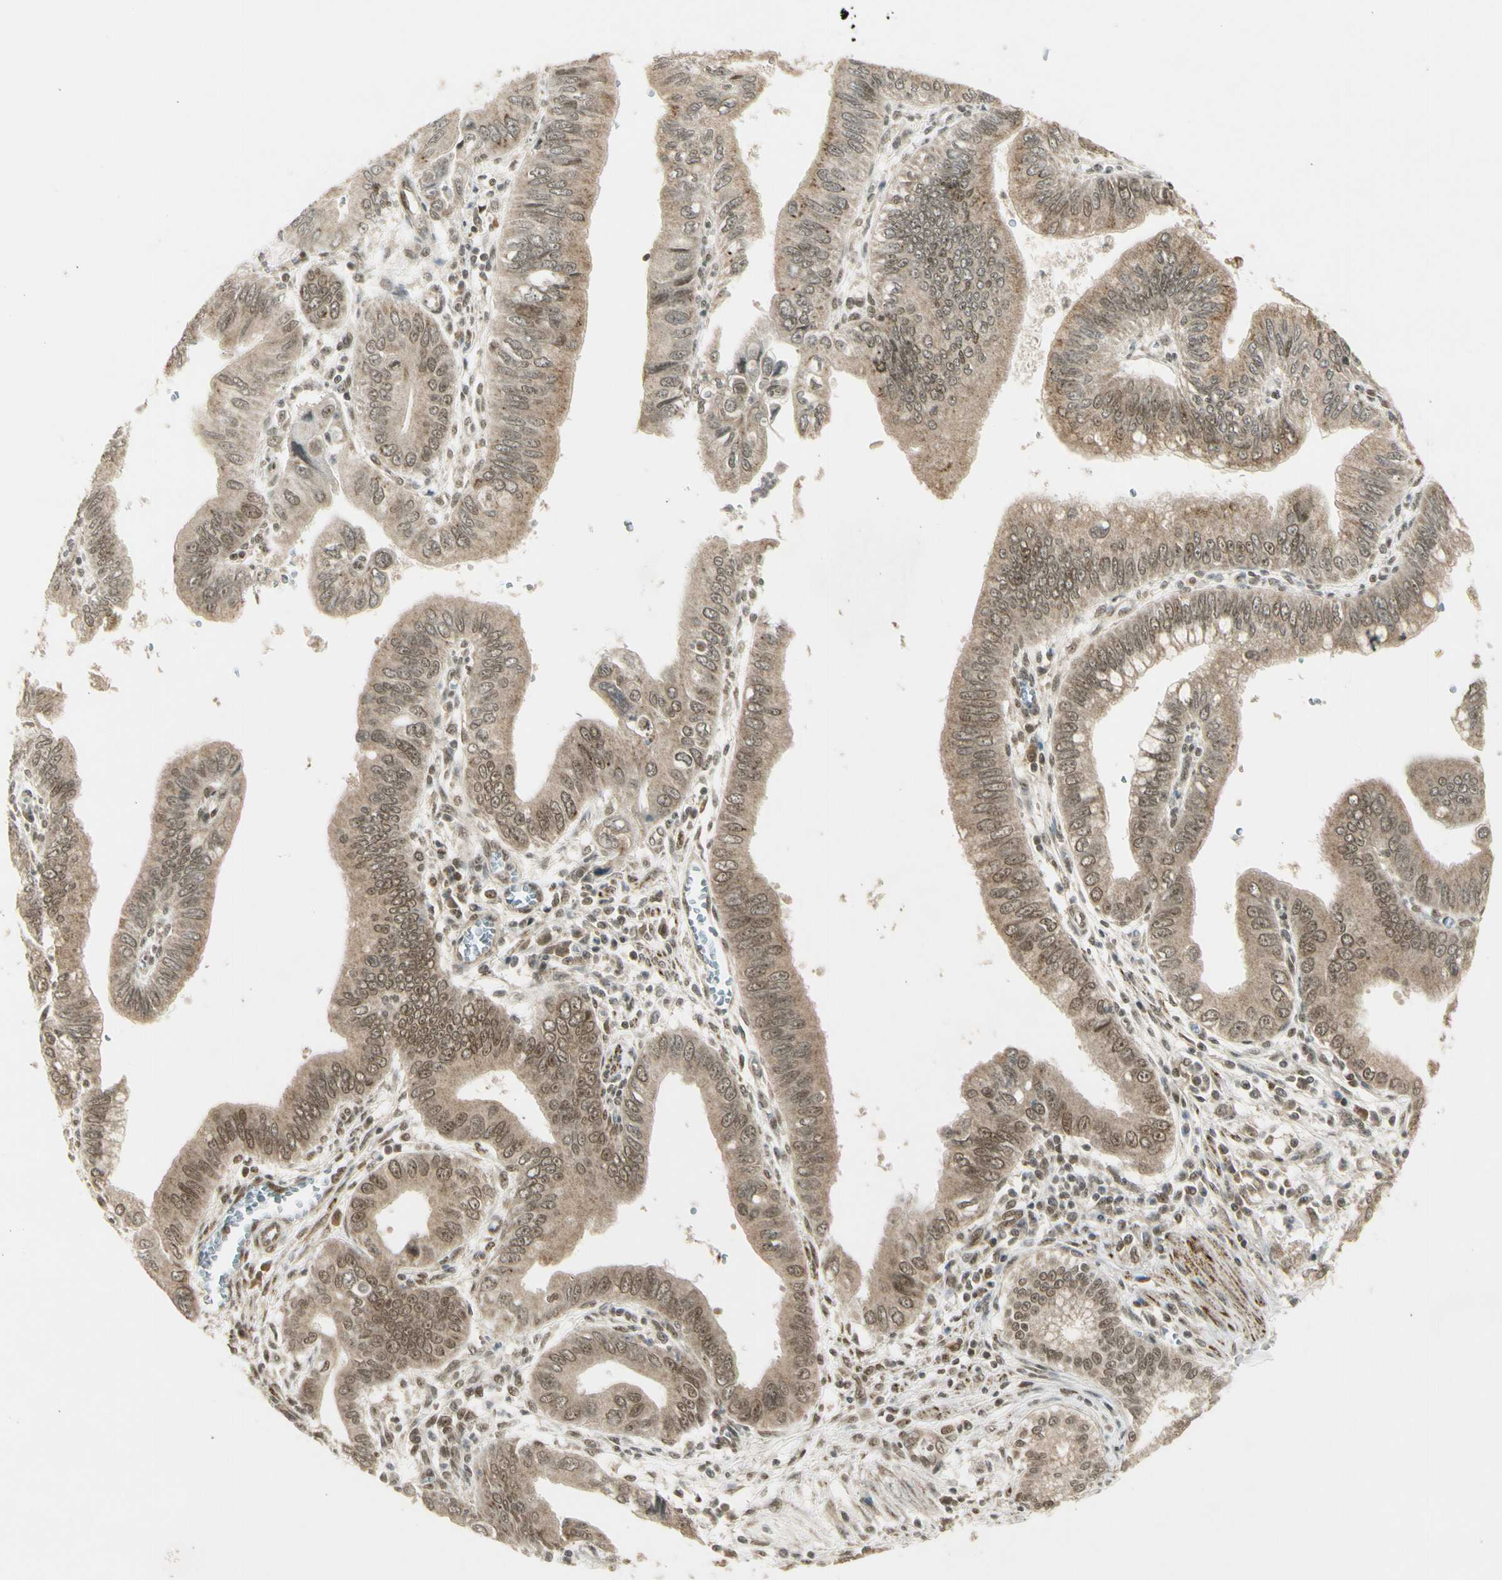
{"staining": {"intensity": "weak", "quantity": ">75%", "location": "cytoplasmic/membranous,nuclear"}, "tissue": "pancreatic cancer", "cell_type": "Tumor cells", "image_type": "cancer", "snomed": [{"axis": "morphology", "description": "Normal tissue, NOS"}, {"axis": "topography", "description": "Lymph node"}], "caption": "An image showing weak cytoplasmic/membranous and nuclear staining in about >75% of tumor cells in pancreatic cancer, as visualized by brown immunohistochemical staining.", "gene": "ZNF135", "patient": {"sex": "male", "age": 50}}